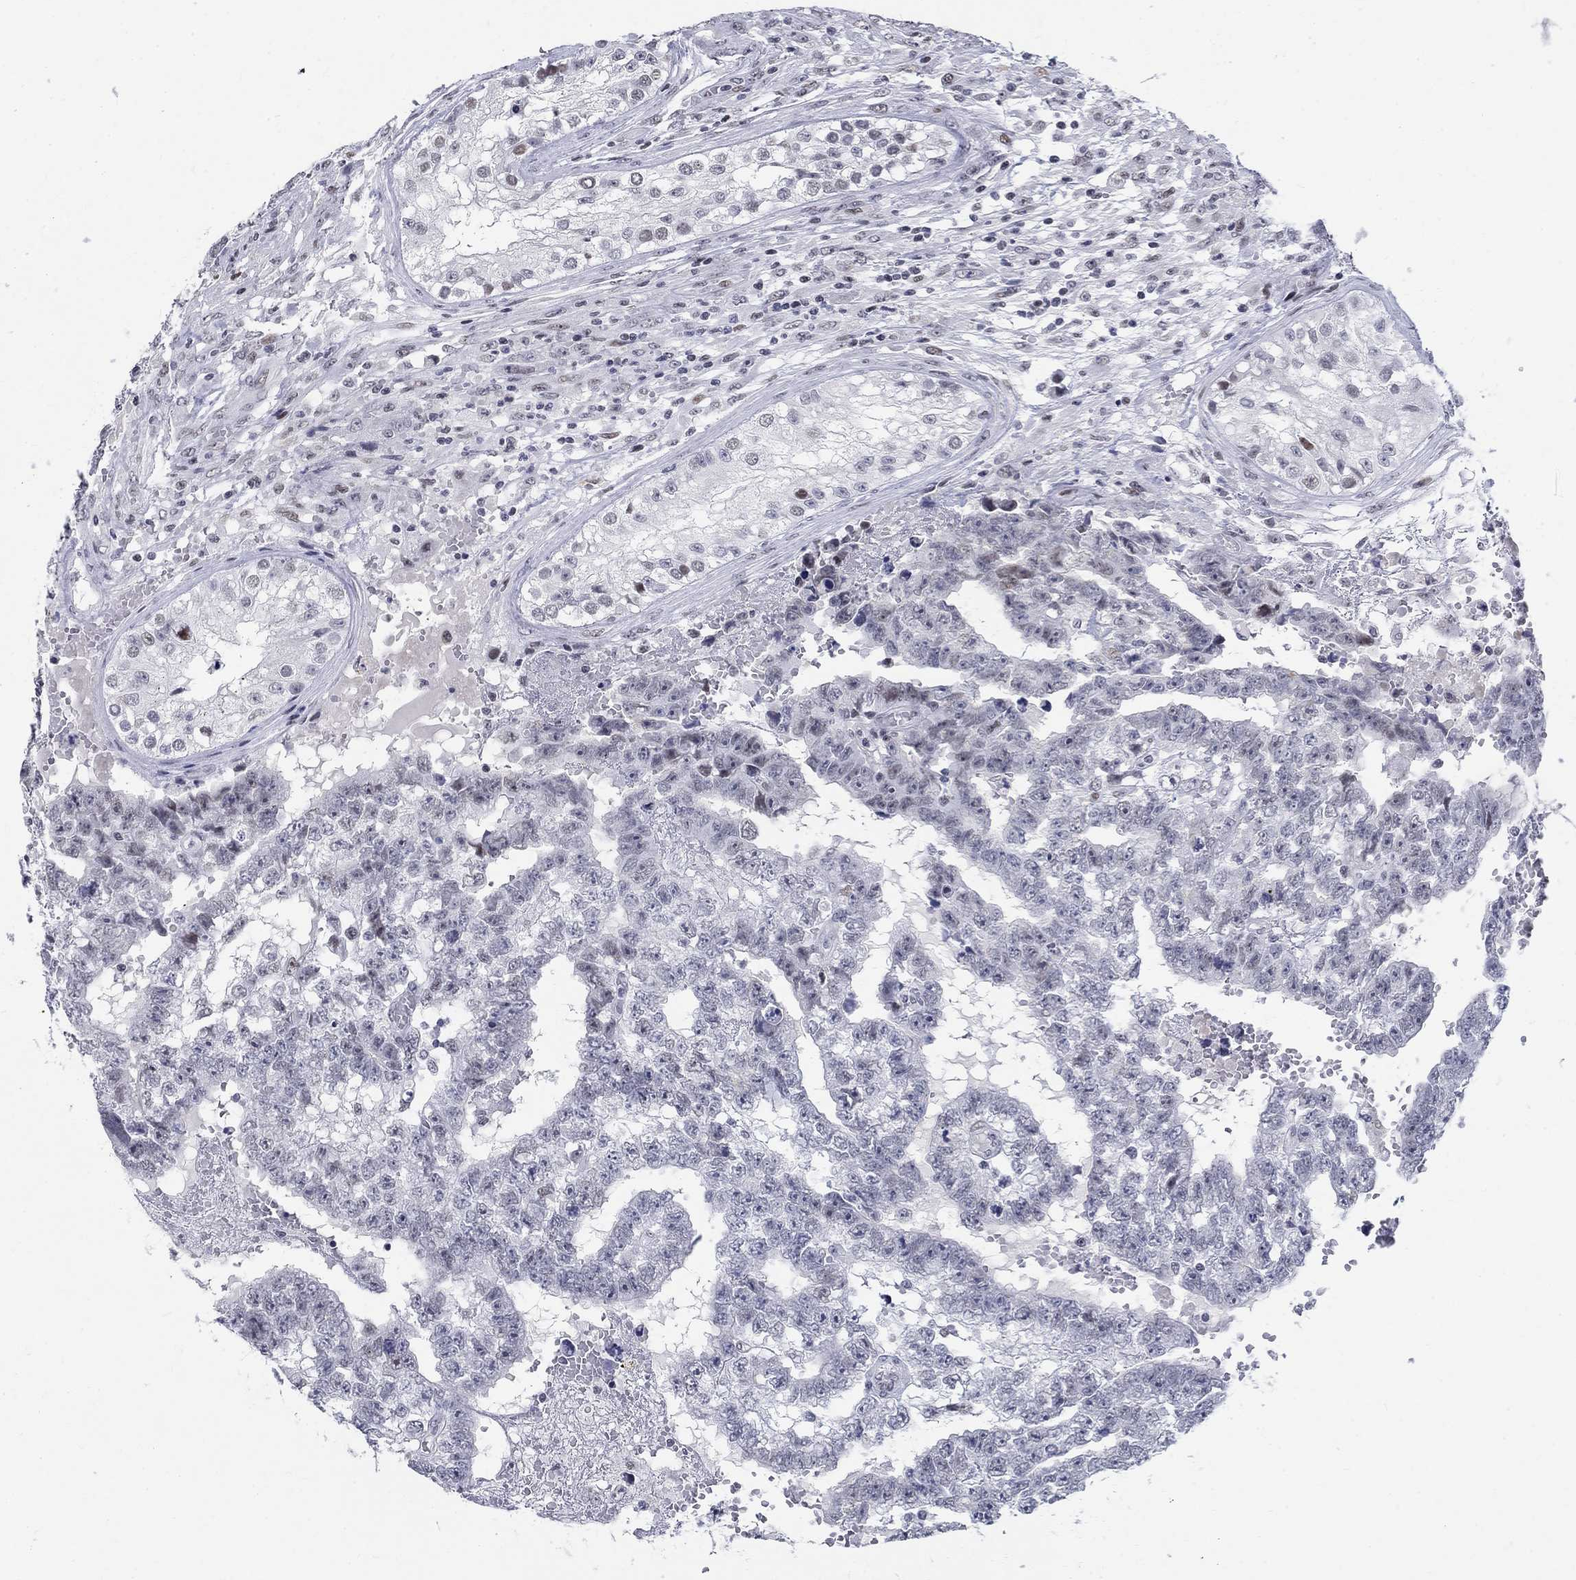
{"staining": {"intensity": "negative", "quantity": "none", "location": "none"}, "tissue": "testis cancer", "cell_type": "Tumor cells", "image_type": "cancer", "snomed": [{"axis": "morphology", "description": "Carcinoma, Embryonal, NOS"}, {"axis": "topography", "description": "Testis"}], "caption": "Tumor cells are negative for protein expression in human testis cancer (embryonal carcinoma). Brightfield microscopy of immunohistochemistry stained with DAB (brown) and hematoxylin (blue), captured at high magnification.", "gene": "BHLHE22", "patient": {"sex": "male", "age": 25}}